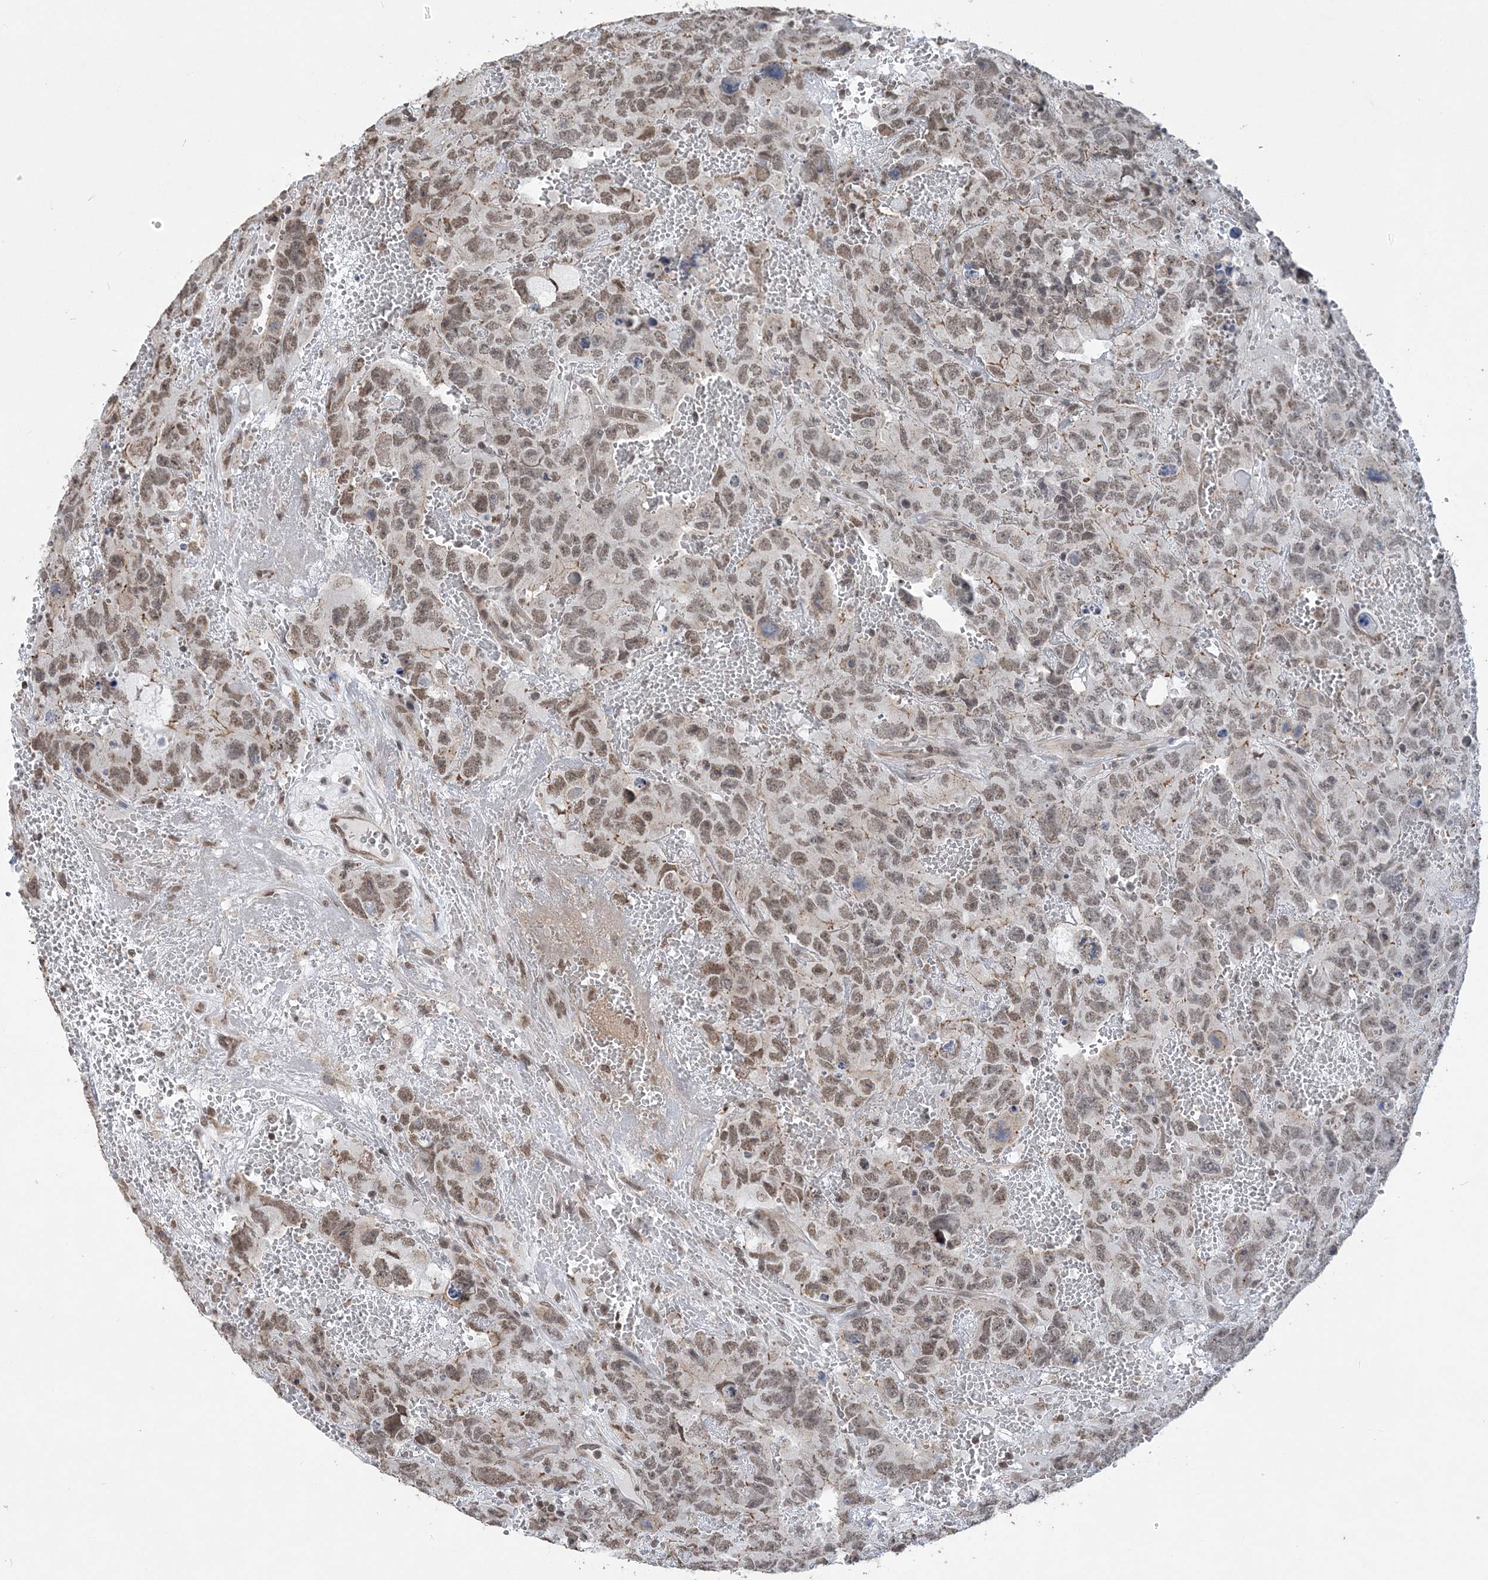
{"staining": {"intensity": "moderate", "quantity": ">75%", "location": "nuclear"}, "tissue": "testis cancer", "cell_type": "Tumor cells", "image_type": "cancer", "snomed": [{"axis": "morphology", "description": "Carcinoma, Embryonal, NOS"}, {"axis": "topography", "description": "Testis"}], "caption": "Immunohistochemistry (IHC) histopathology image of embryonal carcinoma (testis) stained for a protein (brown), which shows medium levels of moderate nuclear expression in approximately >75% of tumor cells.", "gene": "CCDC152", "patient": {"sex": "male", "age": 45}}